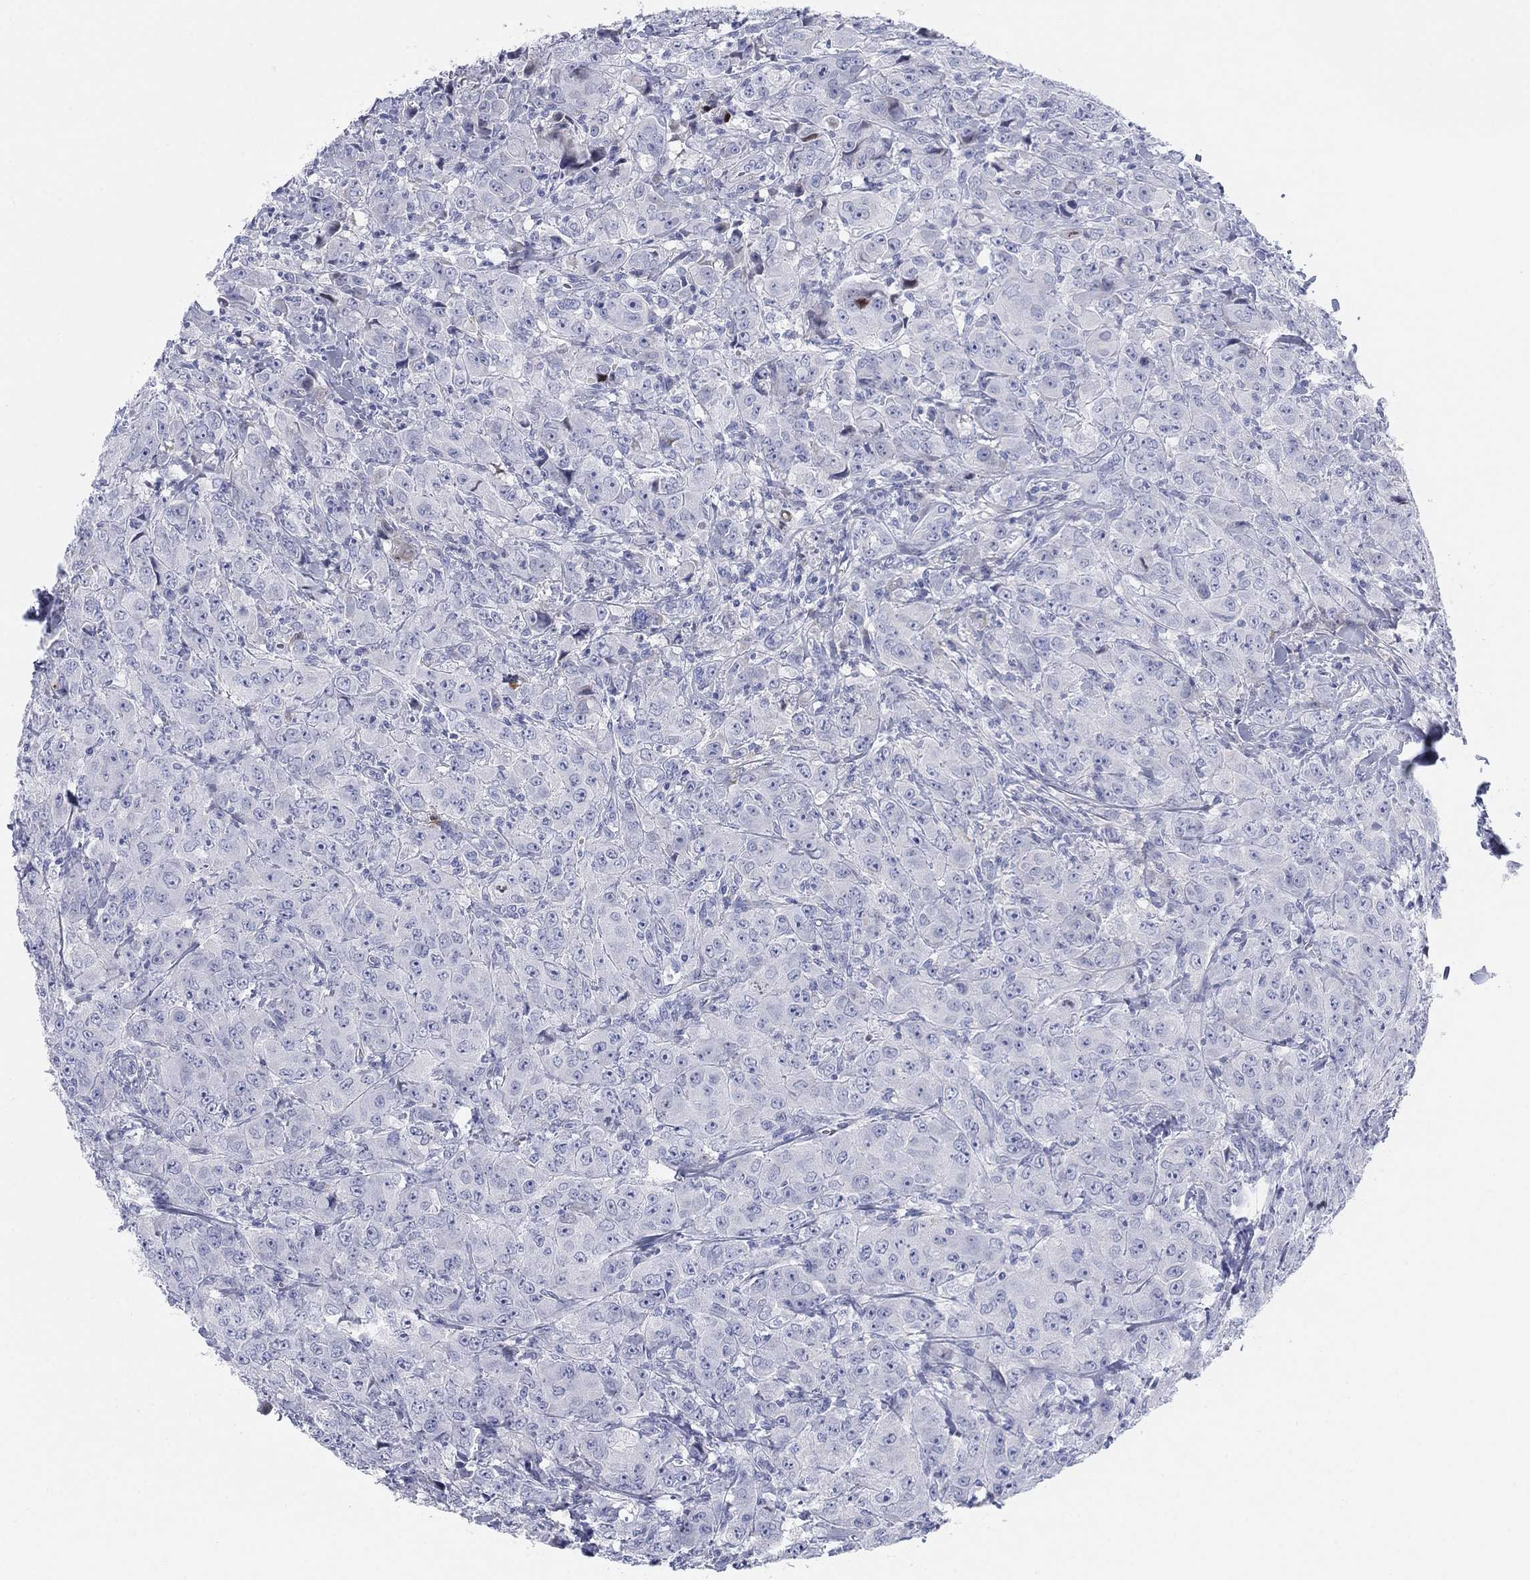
{"staining": {"intensity": "negative", "quantity": "none", "location": "none"}, "tissue": "breast cancer", "cell_type": "Tumor cells", "image_type": "cancer", "snomed": [{"axis": "morphology", "description": "Duct carcinoma"}, {"axis": "topography", "description": "Breast"}], "caption": "Immunohistochemical staining of human breast cancer displays no significant staining in tumor cells.", "gene": "HEATR4", "patient": {"sex": "female", "age": 43}}